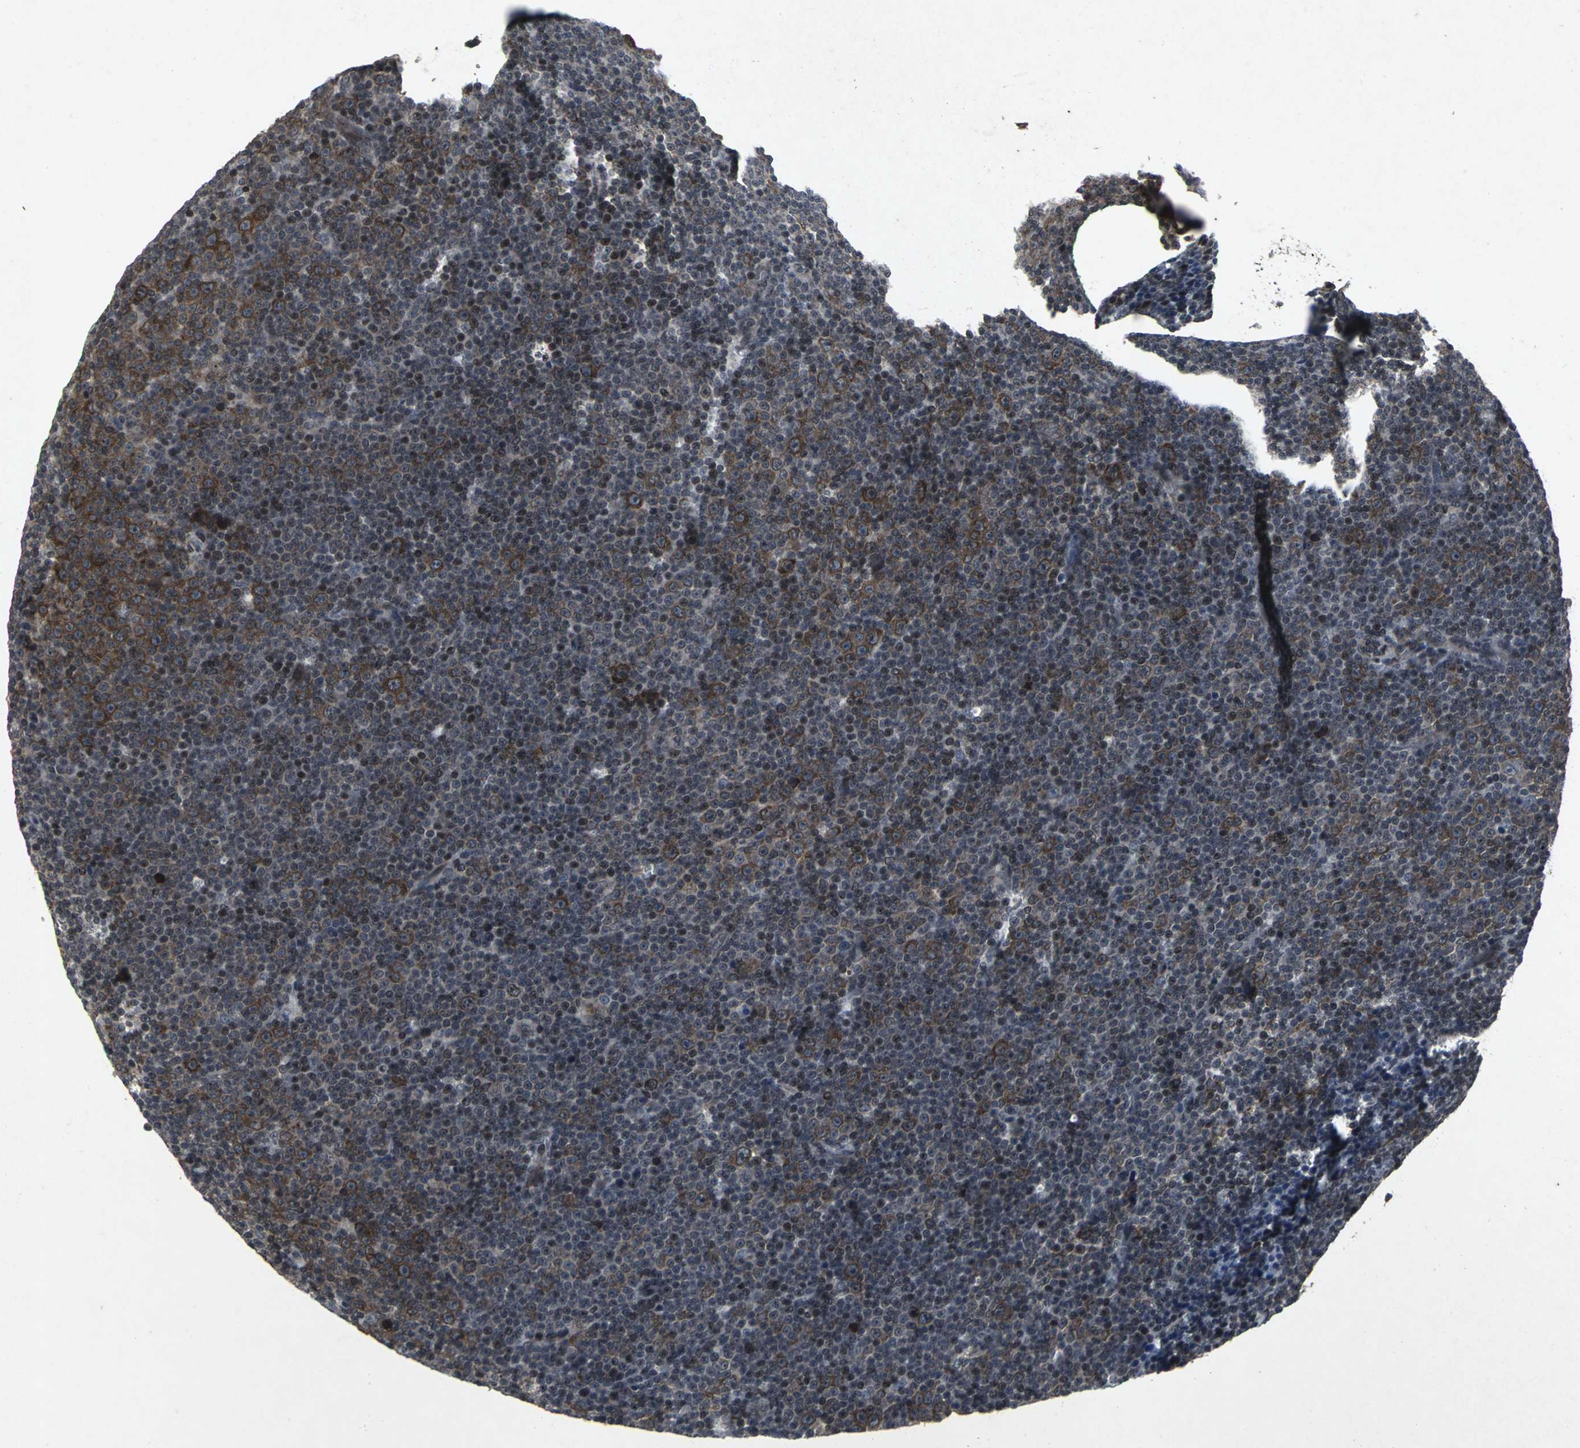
{"staining": {"intensity": "moderate", "quantity": "<25%", "location": "cytoplasmic/membranous"}, "tissue": "lymphoma", "cell_type": "Tumor cells", "image_type": "cancer", "snomed": [{"axis": "morphology", "description": "Malignant lymphoma, non-Hodgkin's type, Low grade"}, {"axis": "topography", "description": "Lymph node"}], "caption": "Lymphoma tissue exhibits moderate cytoplasmic/membranous positivity in about <25% of tumor cells, visualized by immunohistochemistry. The staining was performed using DAB to visualize the protein expression in brown, while the nuclei were stained in blue with hematoxylin (Magnification: 20x).", "gene": "SH2B3", "patient": {"sex": "female", "age": 67}}